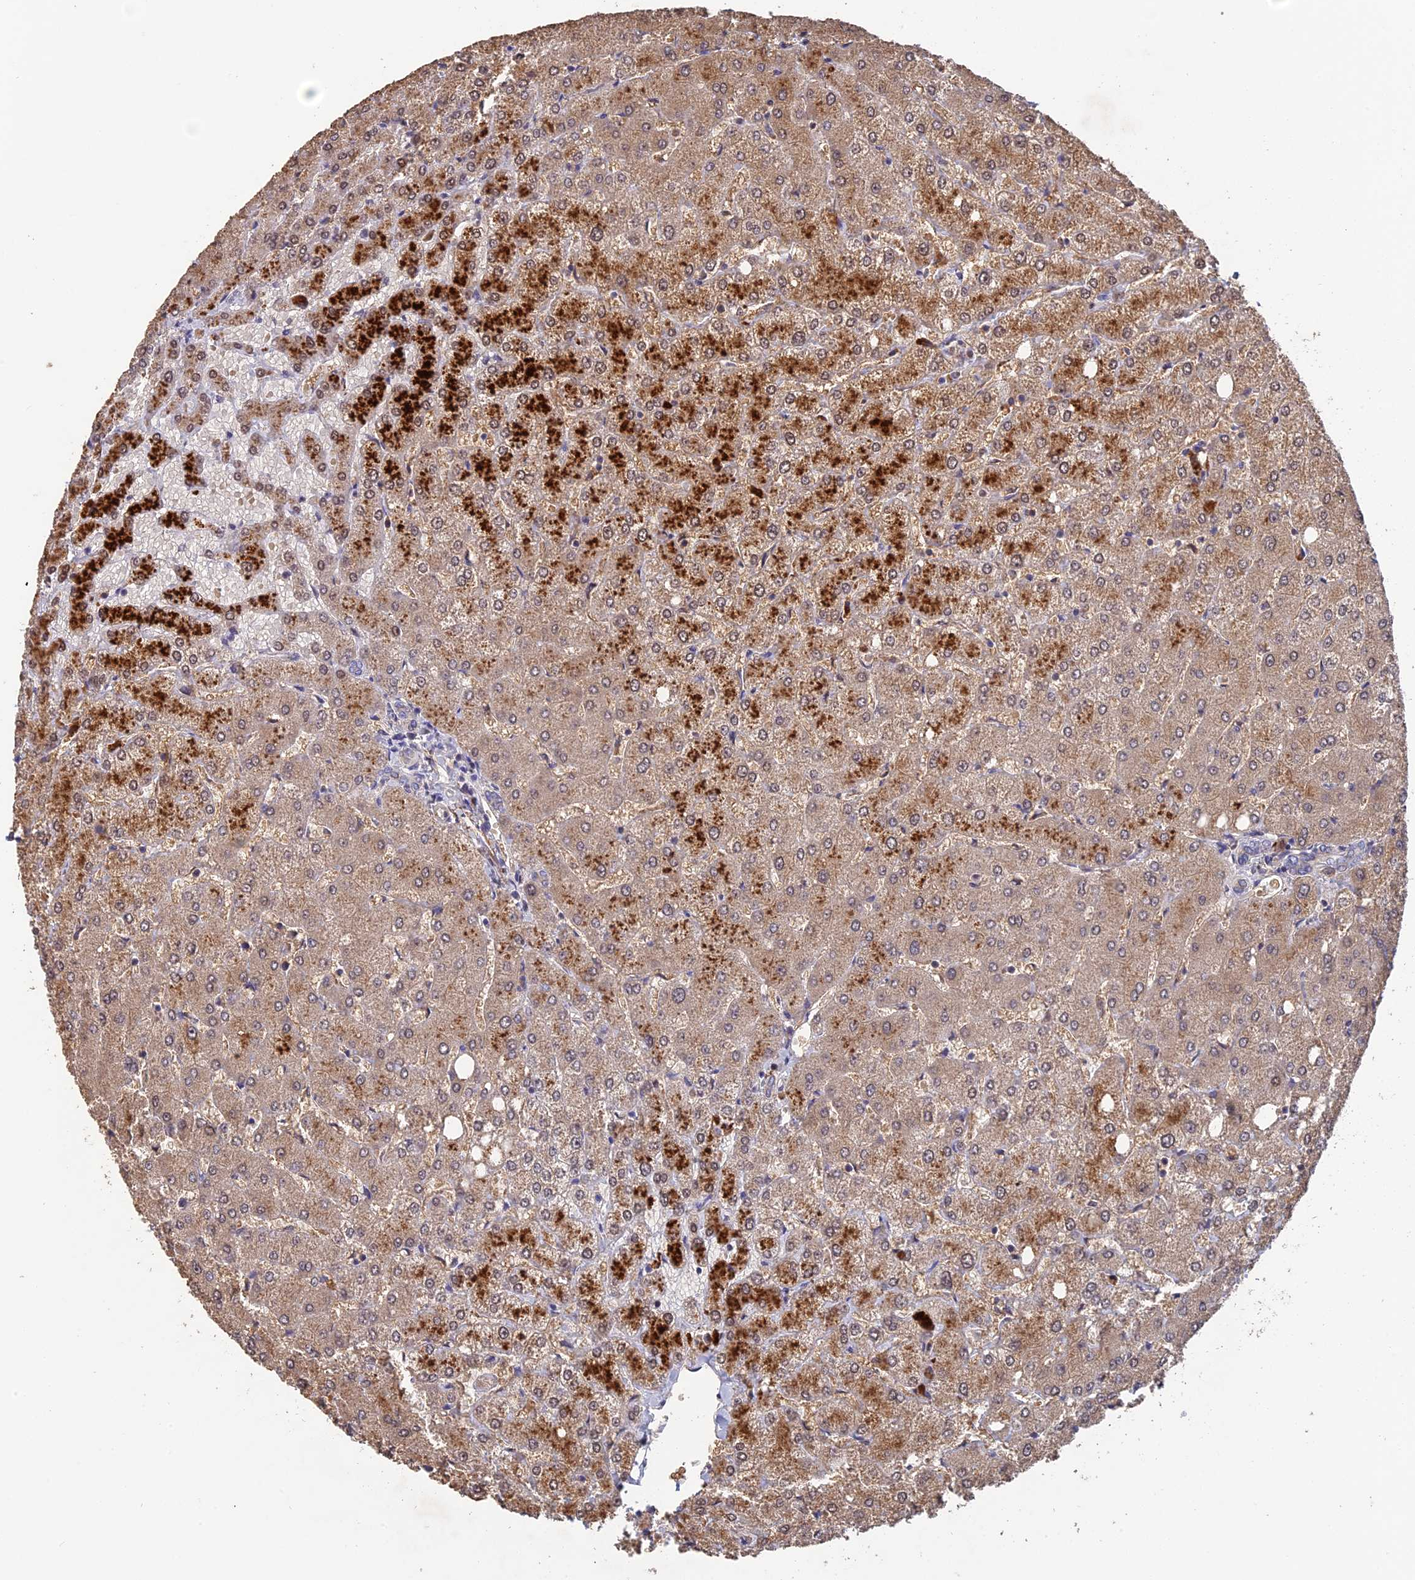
{"staining": {"intensity": "negative", "quantity": "none", "location": "none"}, "tissue": "liver", "cell_type": "Cholangiocytes", "image_type": "normal", "snomed": [{"axis": "morphology", "description": "Normal tissue, NOS"}, {"axis": "topography", "description": "Liver"}], "caption": "Cholangiocytes are negative for protein expression in unremarkable human liver. (DAB (3,3'-diaminobenzidine) immunohistochemistry, high magnification).", "gene": "FAM98C", "patient": {"sex": "female", "age": 54}}